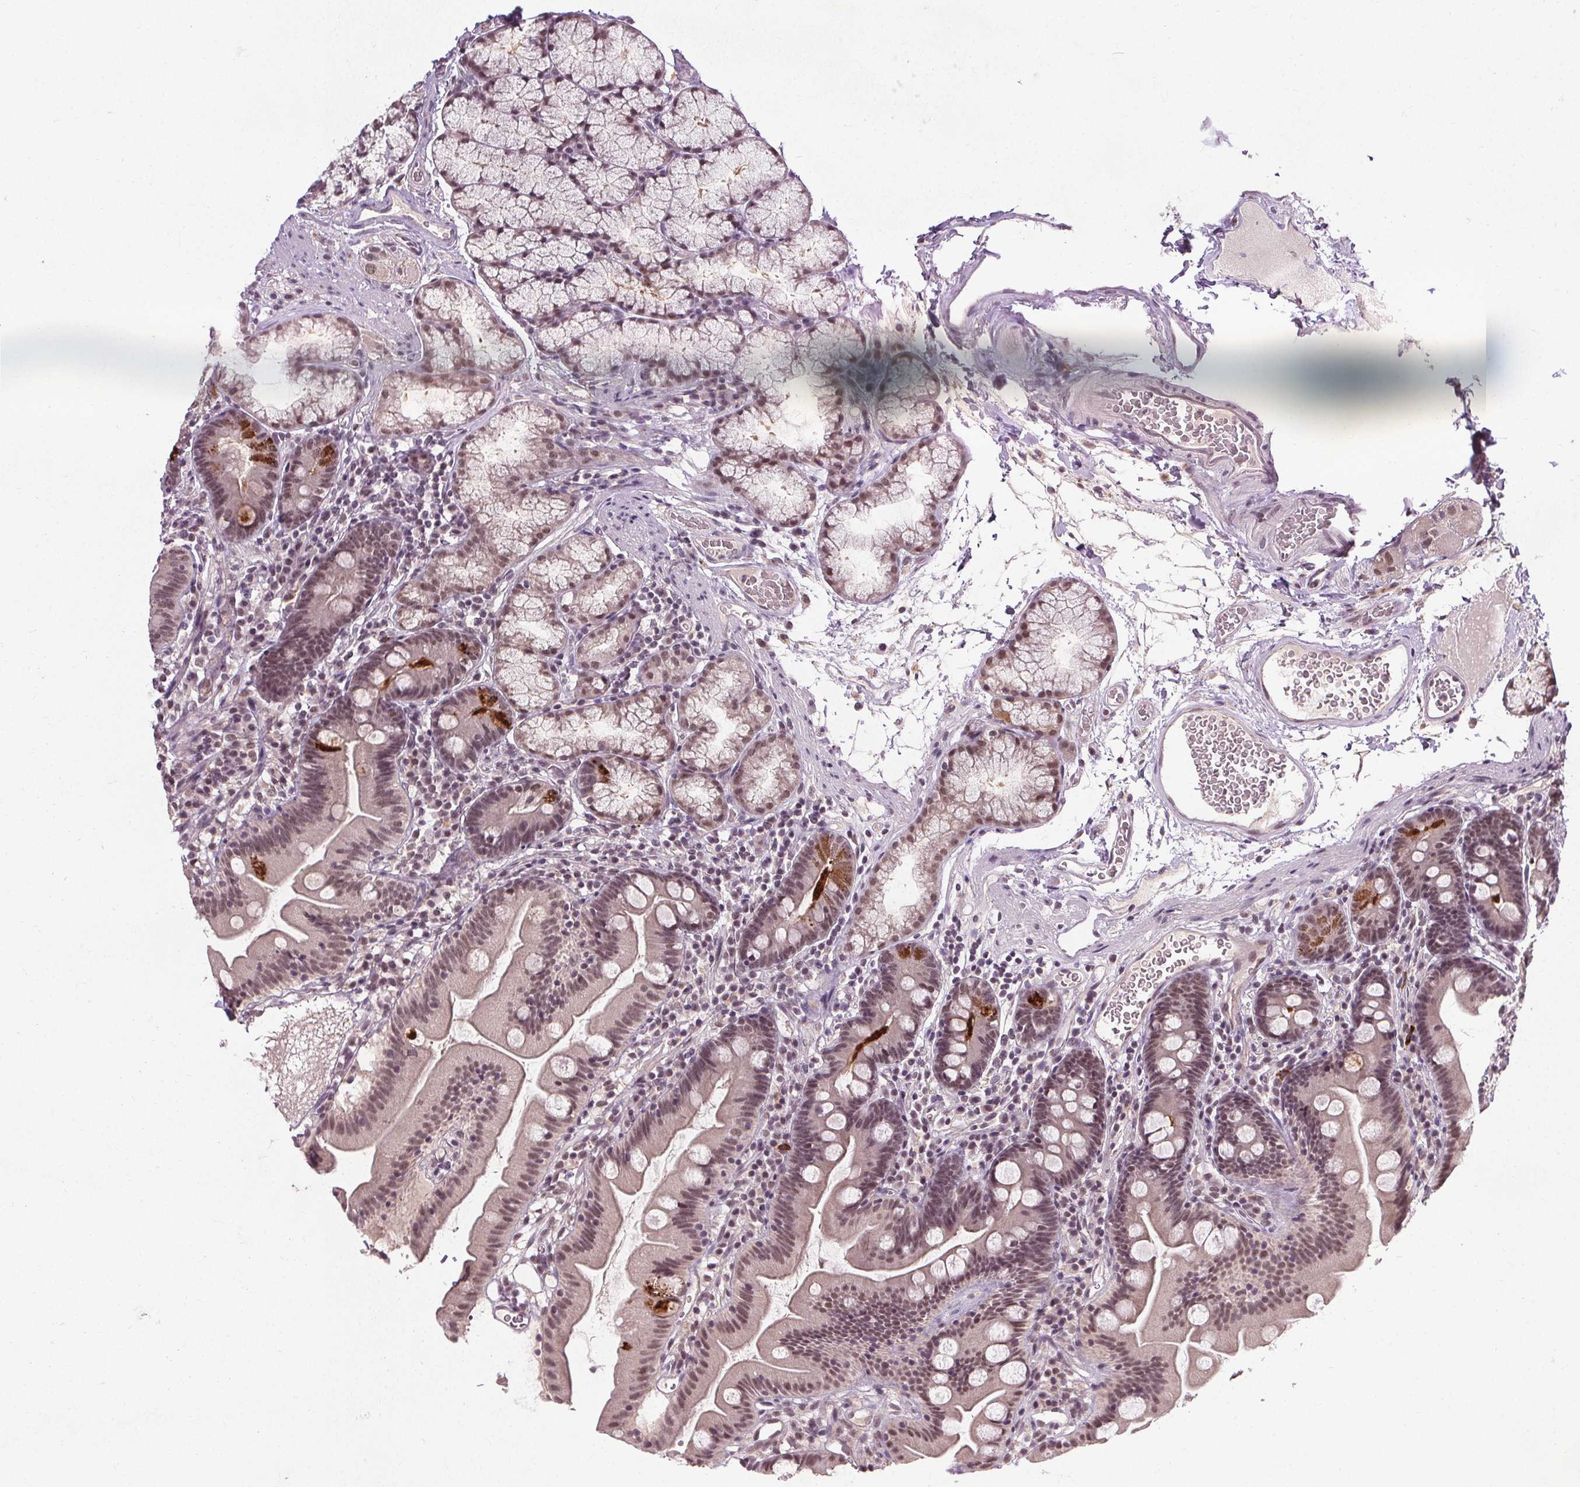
{"staining": {"intensity": "moderate", "quantity": ">75%", "location": "cytoplasmic/membranous,nuclear"}, "tissue": "duodenum", "cell_type": "Glandular cells", "image_type": "normal", "snomed": [{"axis": "morphology", "description": "Normal tissue, NOS"}, {"axis": "topography", "description": "Duodenum"}], "caption": "Immunohistochemical staining of unremarkable duodenum demonstrates >75% levels of moderate cytoplasmic/membranous,nuclear protein staining in about >75% of glandular cells.", "gene": "MED6", "patient": {"sex": "female", "age": 67}}